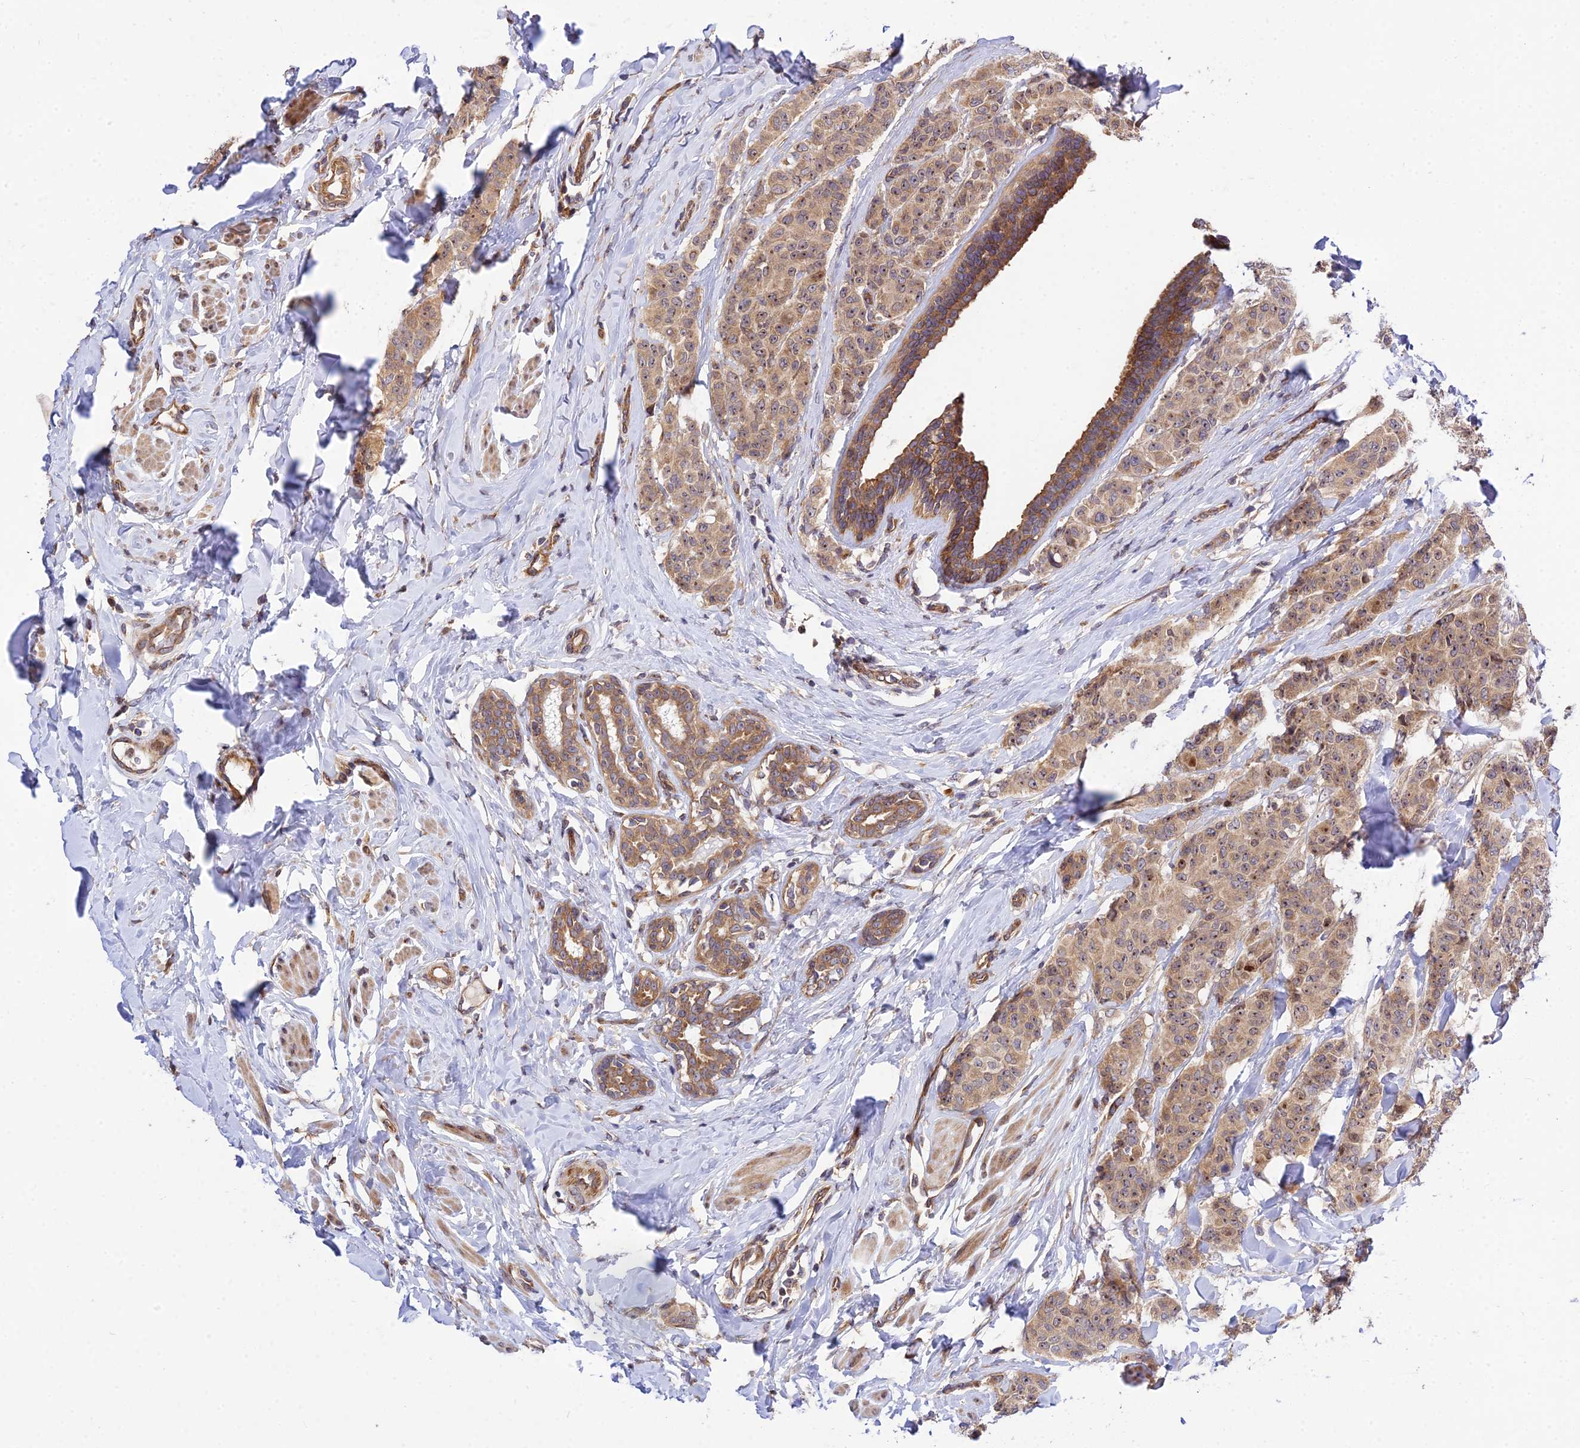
{"staining": {"intensity": "moderate", "quantity": ">75%", "location": "cytoplasmic/membranous,nuclear"}, "tissue": "breast cancer", "cell_type": "Tumor cells", "image_type": "cancer", "snomed": [{"axis": "morphology", "description": "Duct carcinoma"}, {"axis": "topography", "description": "Breast"}], "caption": "The immunohistochemical stain shows moderate cytoplasmic/membranous and nuclear staining in tumor cells of breast cancer tissue. Using DAB (3,3'-diaminobenzidine) (brown) and hematoxylin (blue) stains, captured at high magnification using brightfield microscopy.", "gene": "SMG6", "patient": {"sex": "female", "age": 40}}